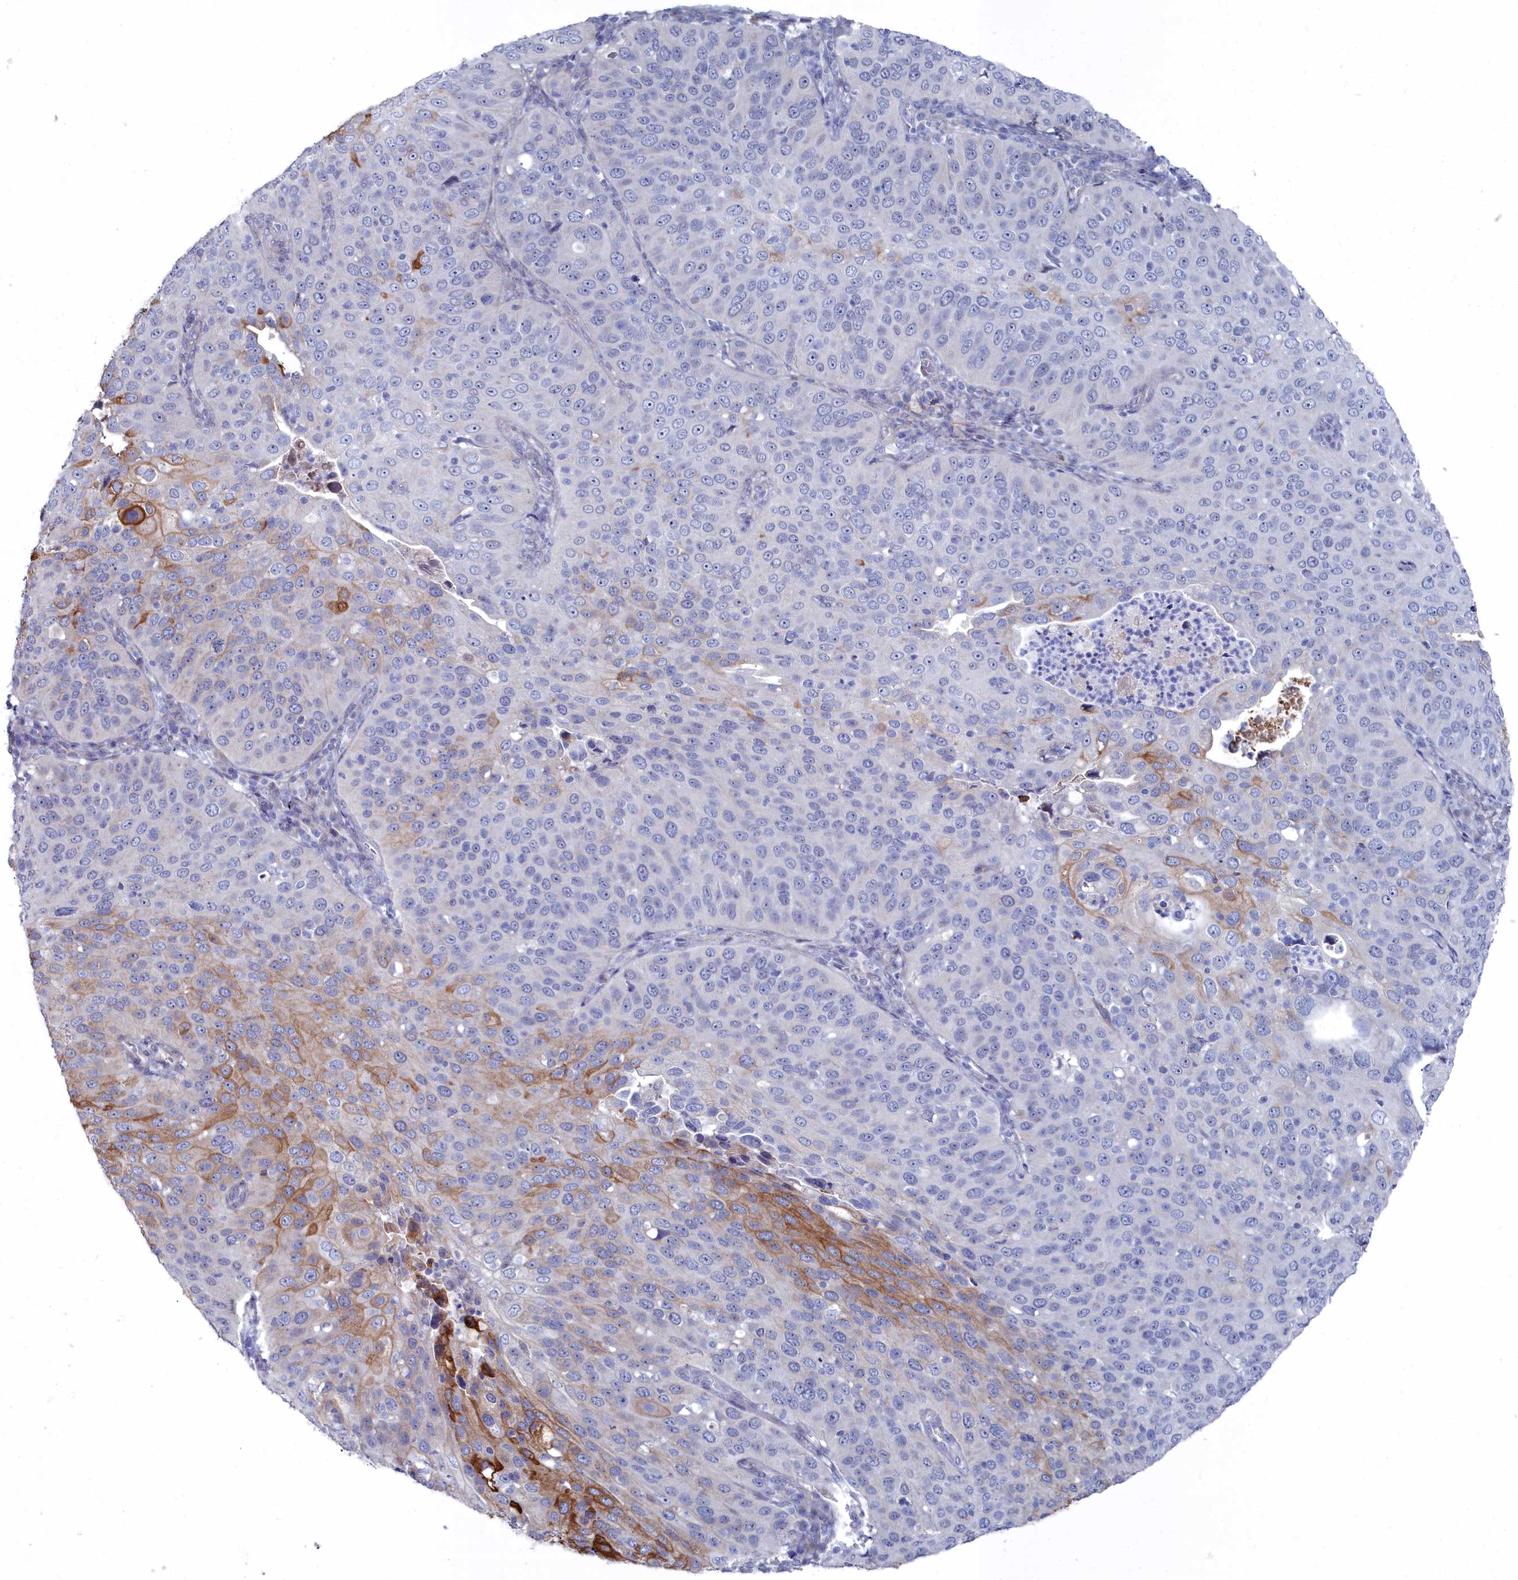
{"staining": {"intensity": "moderate", "quantity": "<25%", "location": "cytoplasmic/membranous"}, "tissue": "cervical cancer", "cell_type": "Tumor cells", "image_type": "cancer", "snomed": [{"axis": "morphology", "description": "Squamous cell carcinoma, NOS"}, {"axis": "topography", "description": "Cervix"}], "caption": "A photomicrograph of human cervical cancer (squamous cell carcinoma) stained for a protein reveals moderate cytoplasmic/membranous brown staining in tumor cells. (IHC, brightfield microscopy, high magnification).", "gene": "SHISAL2A", "patient": {"sex": "female", "age": 36}}